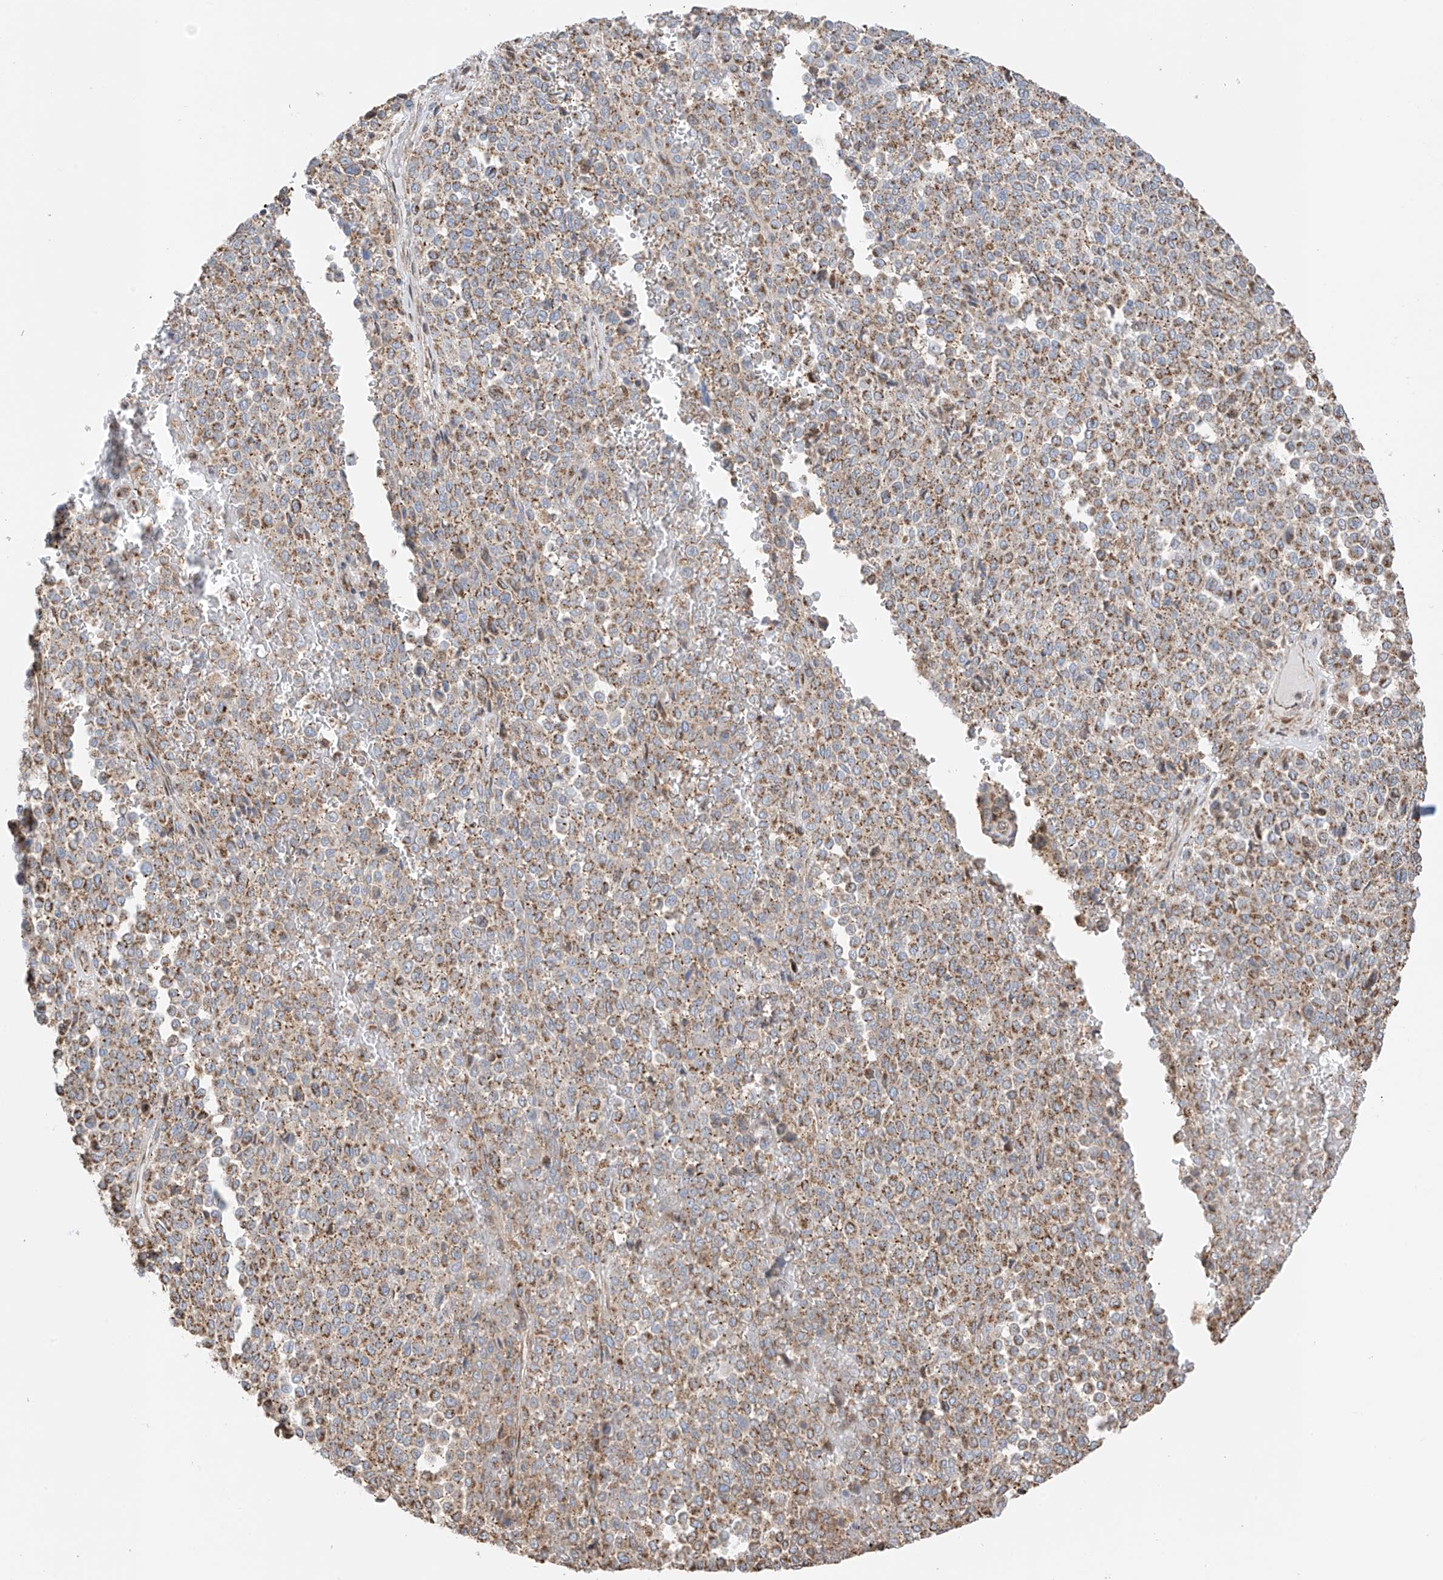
{"staining": {"intensity": "moderate", "quantity": ">75%", "location": "cytoplasmic/membranous"}, "tissue": "melanoma", "cell_type": "Tumor cells", "image_type": "cancer", "snomed": [{"axis": "morphology", "description": "Malignant melanoma, Metastatic site"}, {"axis": "topography", "description": "Pancreas"}], "caption": "Malignant melanoma (metastatic site) stained with a protein marker reveals moderate staining in tumor cells.", "gene": "XKR3", "patient": {"sex": "female", "age": 30}}